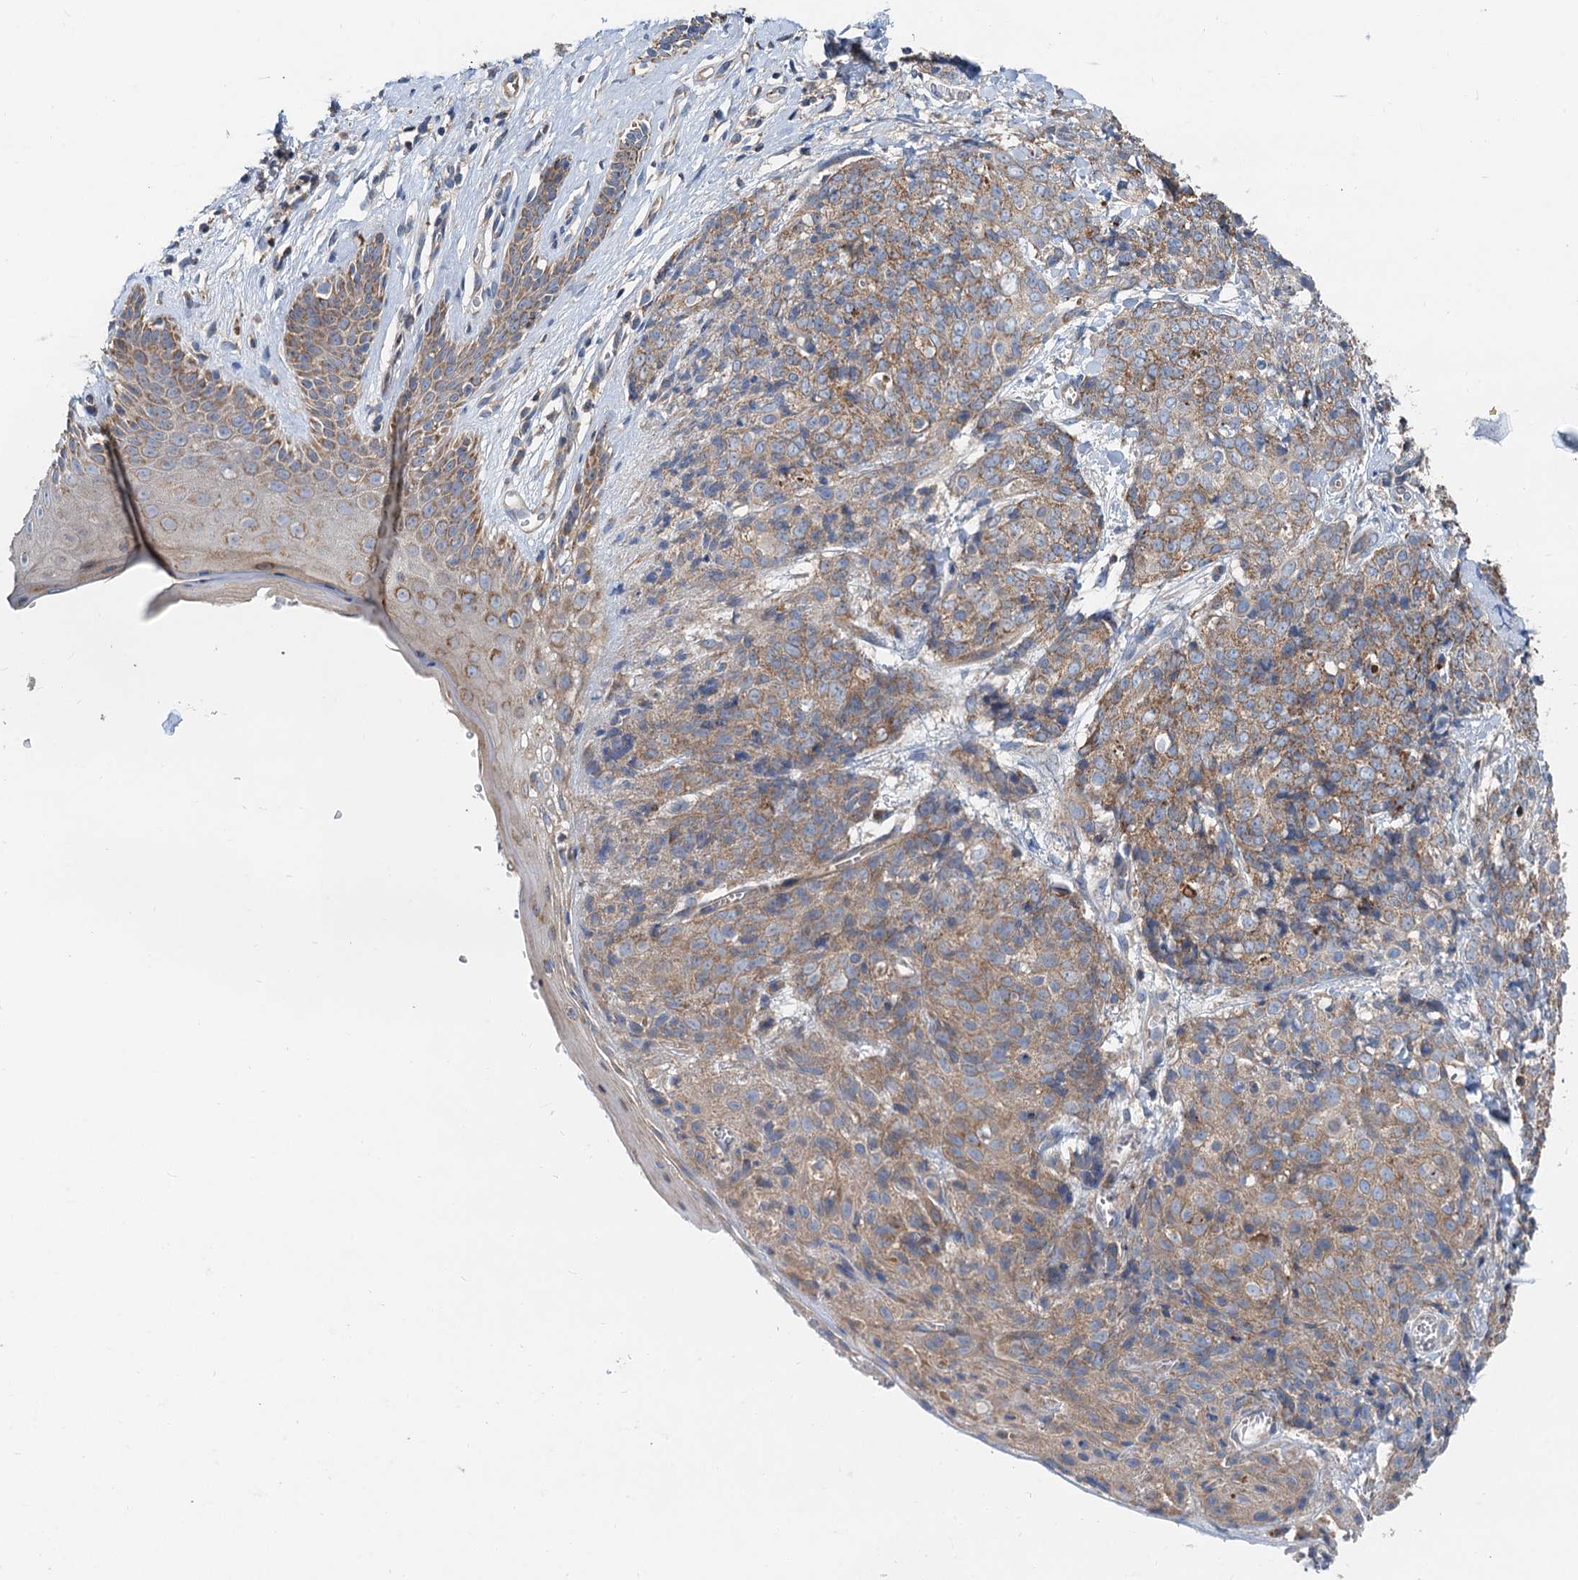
{"staining": {"intensity": "moderate", "quantity": ">75%", "location": "cytoplasmic/membranous"}, "tissue": "skin cancer", "cell_type": "Tumor cells", "image_type": "cancer", "snomed": [{"axis": "morphology", "description": "Squamous cell carcinoma, NOS"}, {"axis": "topography", "description": "Skin"}, {"axis": "topography", "description": "Vulva"}], "caption": "This is an image of IHC staining of skin cancer, which shows moderate positivity in the cytoplasmic/membranous of tumor cells.", "gene": "ANKRD26", "patient": {"sex": "female", "age": 85}}